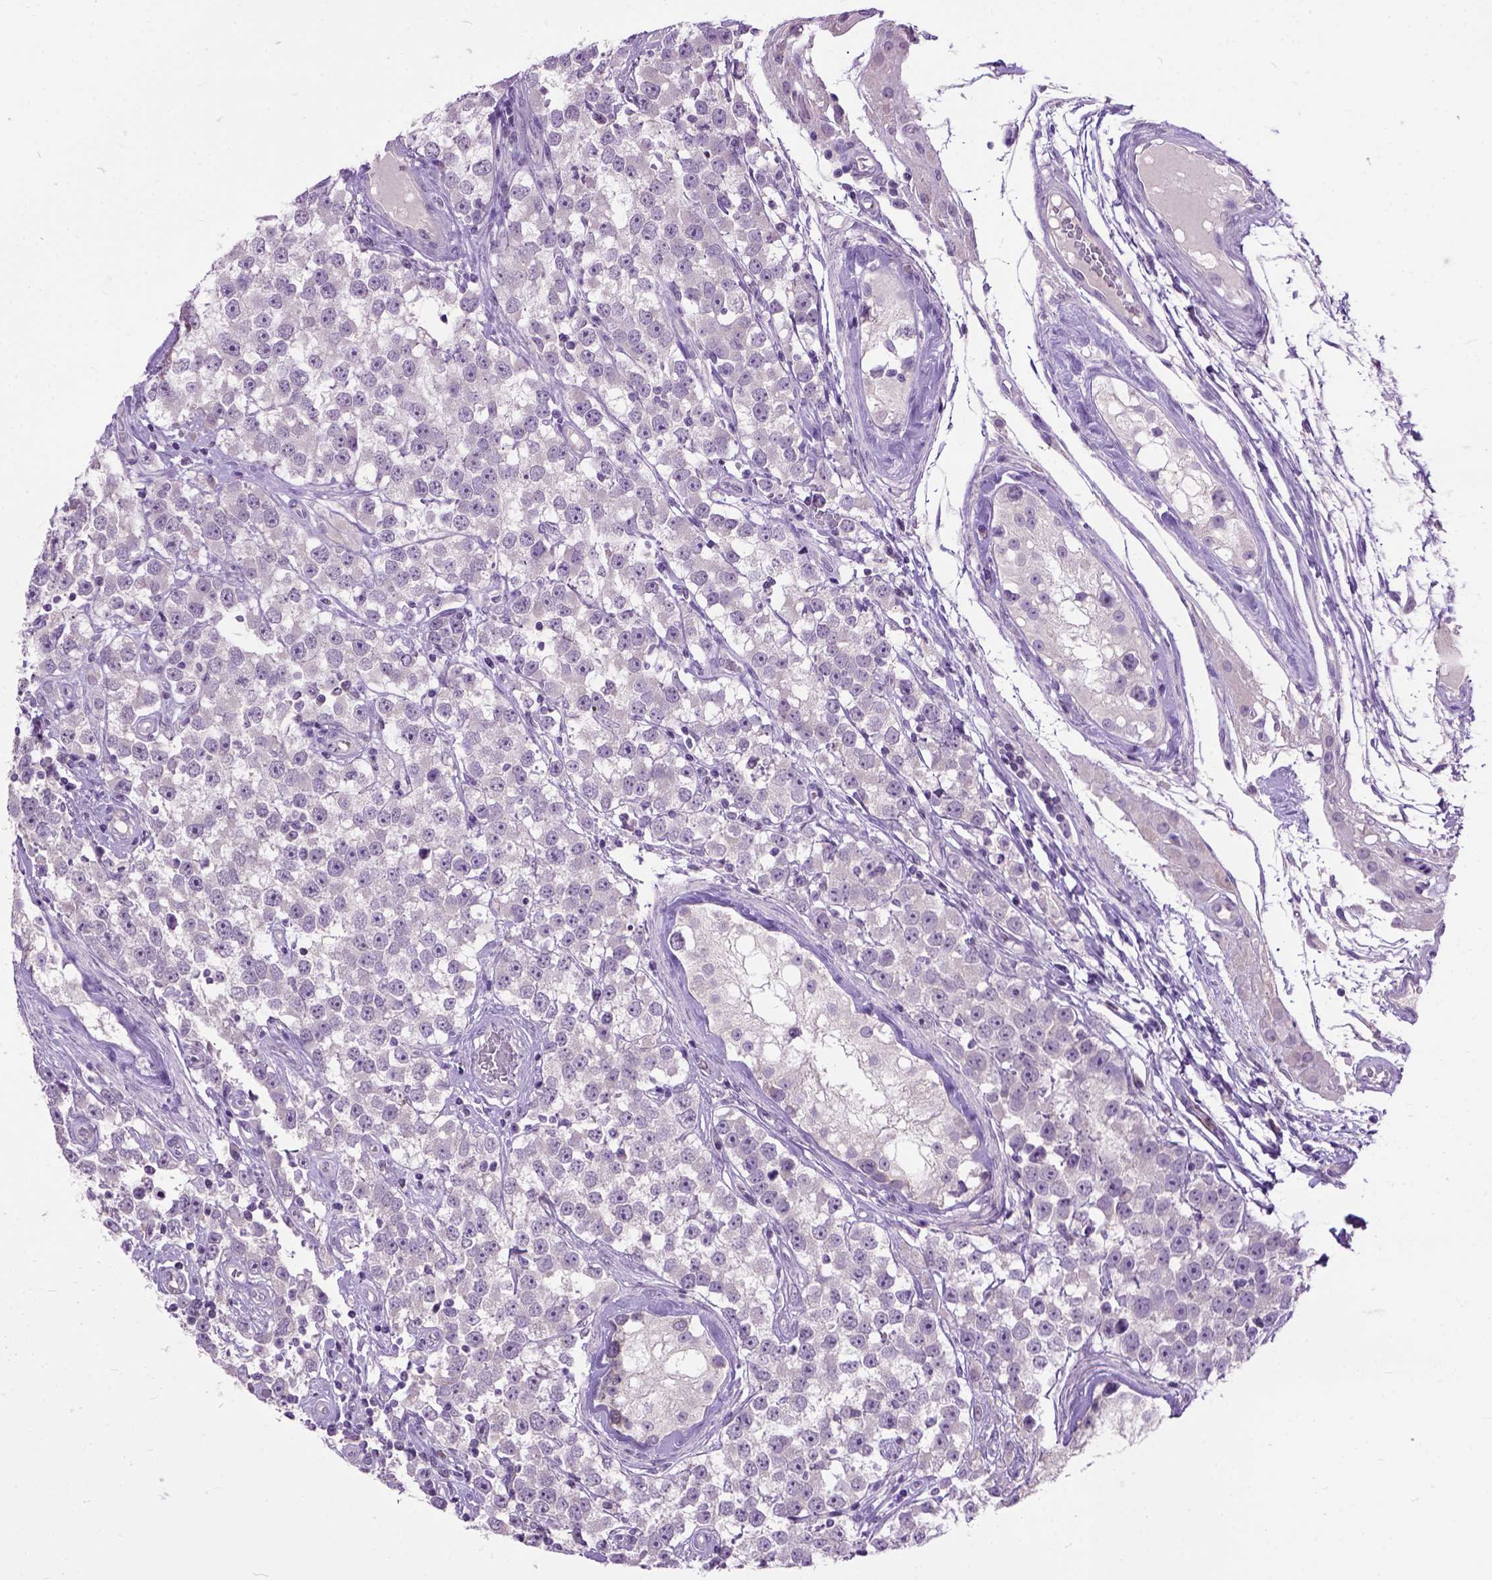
{"staining": {"intensity": "negative", "quantity": "none", "location": "none"}, "tissue": "testis cancer", "cell_type": "Tumor cells", "image_type": "cancer", "snomed": [{"axis": "morphology", "description": "Seminoma, NOS"}, {"axis": "topography", "description": "Testis"}], "caption": "This is a histopathology image of immunohistochemistry staining of testis cancer, which shows no positivity in tumor cells.", "gene": "MAPT", "patient": {"sex": "male", "age": 34}}